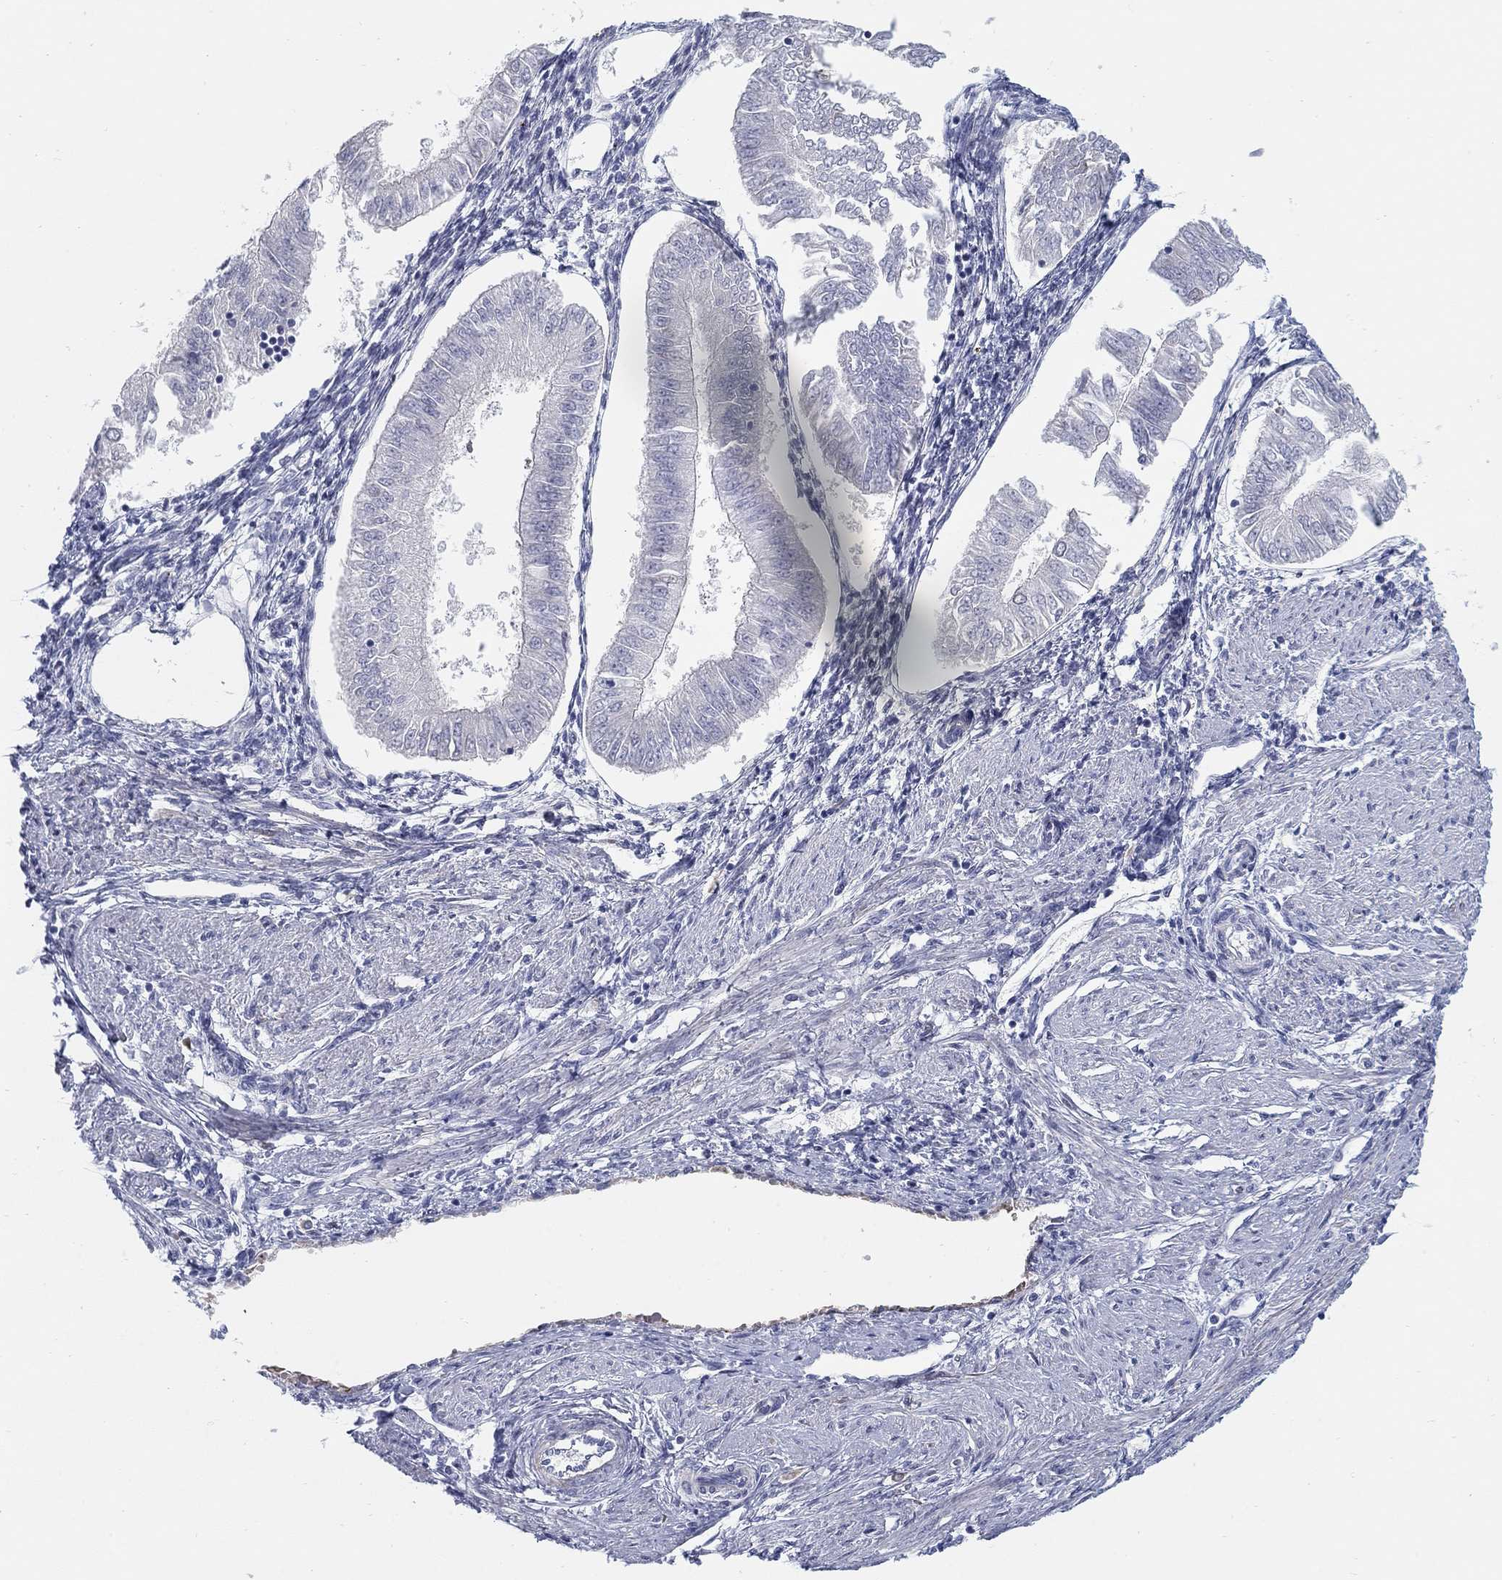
{"staining": {"intensity": "negative", "quantity": "none", "location": "none"}, "tissue": "endometrial cancer", "cell_type": "Tumor cells", "image_type": "cancer", "snomed": [{"axis": "morphology", "description": "Adenocarcinoma, NOS"}, {"axis": "topography", "description": "Endometrium"}], "caption": "This is an immunohistochemistry histopathology image of endometrial cancer. There is no staining in tumor cells.", "gene": "HEATR4", "patient": {"sex": "female", "age": 53}}